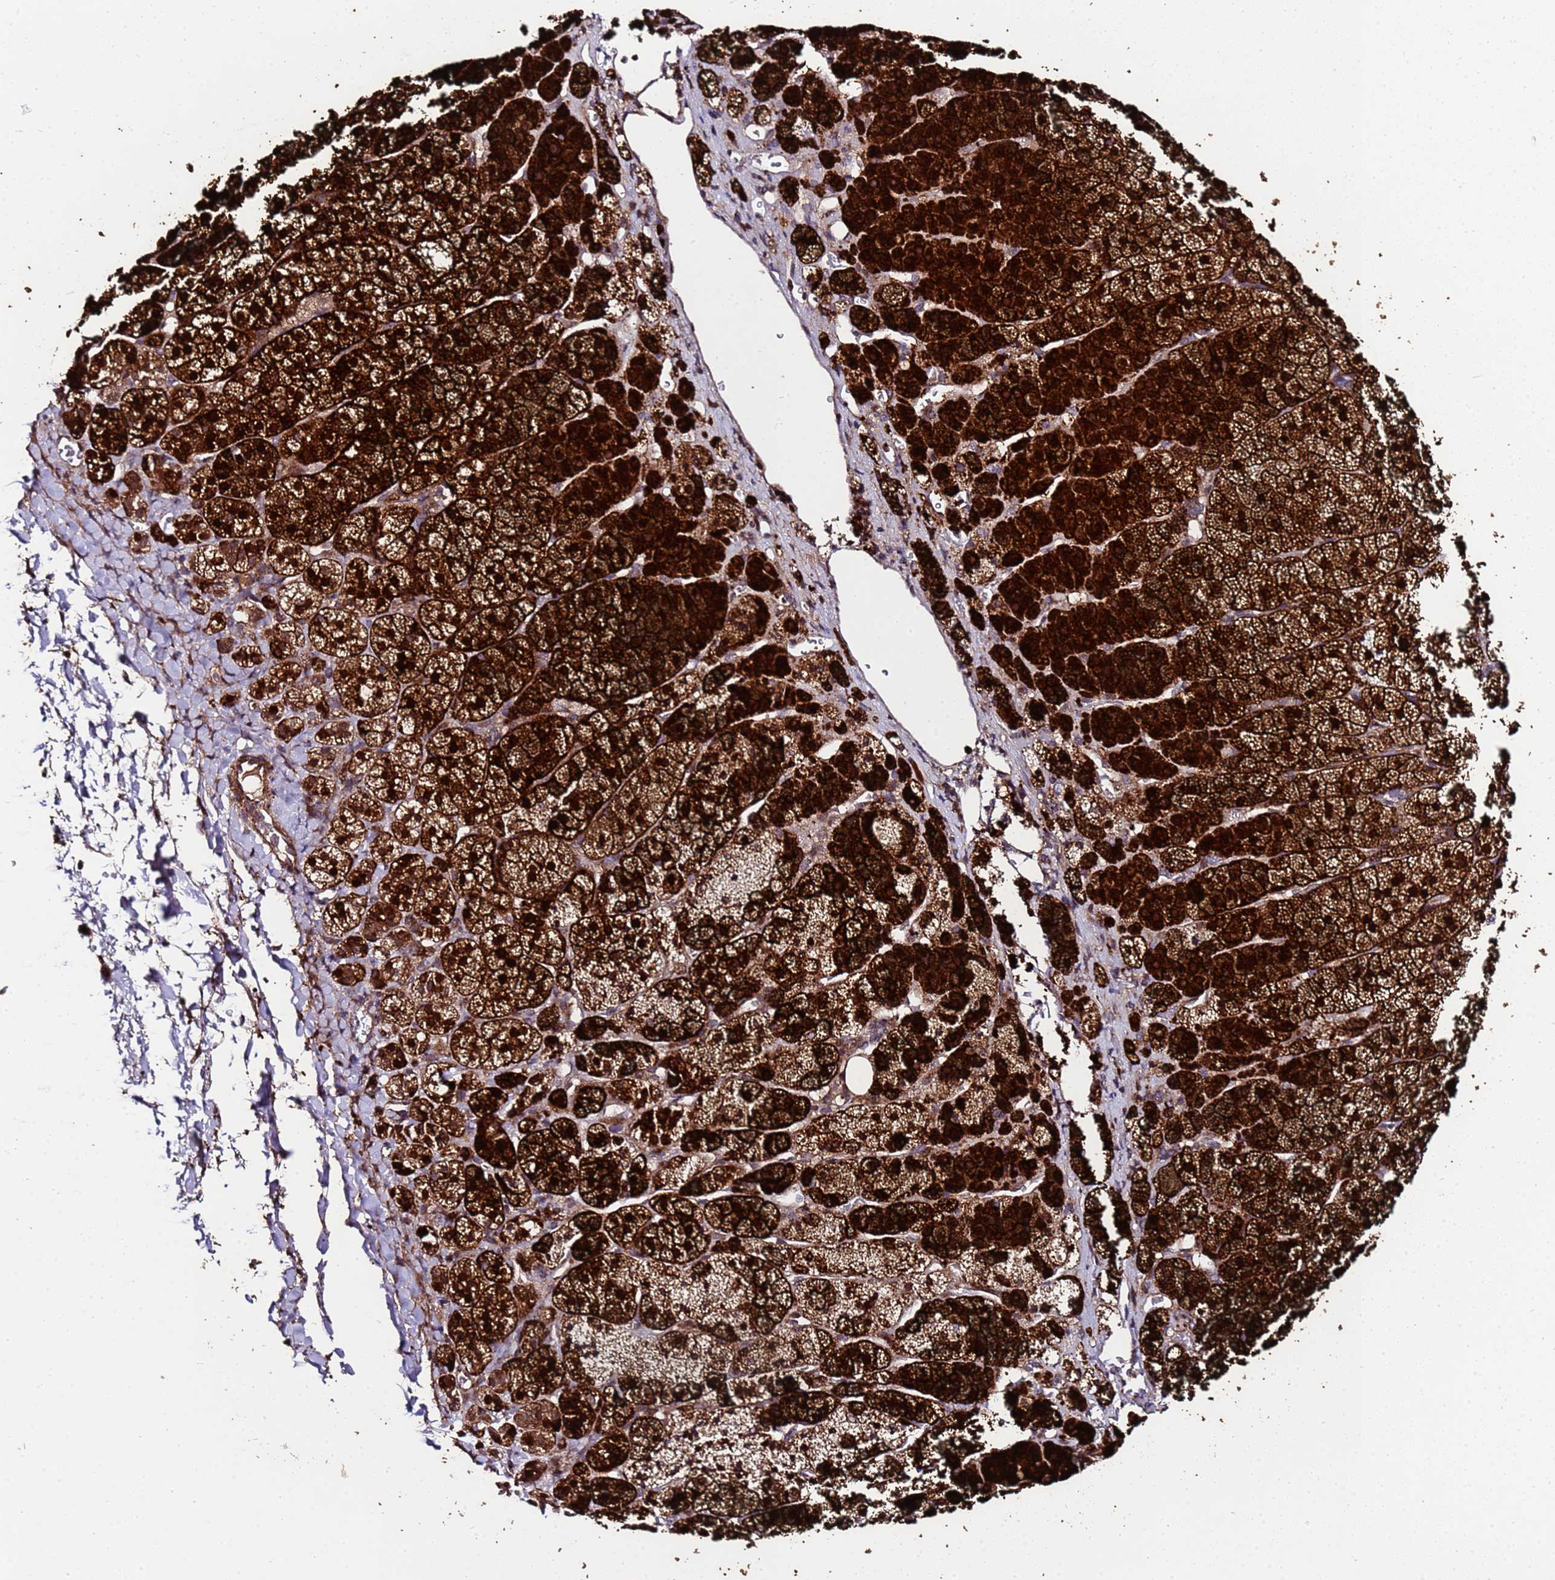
{"staining": {"intensity": "strong", "quantity": ">75%", "location": "cytoplasmic/membranous"}, "tissue": "adrenal gland", "cell_type": "Glandular cells", "image_type": "normal", "snomed": [{"axis": "morphology", "description": "Normal tissue, NOS"}, {"axis": "topography", "description": "Adrenal gland"}], "caption": "Protein expression by IHC displays strong cytoplasmic/membranous staining in approximately >75% of glandular cells in benign adrenal gland.", "gene": "PRODH", "patient": {"sex": "female", "age": 44}}